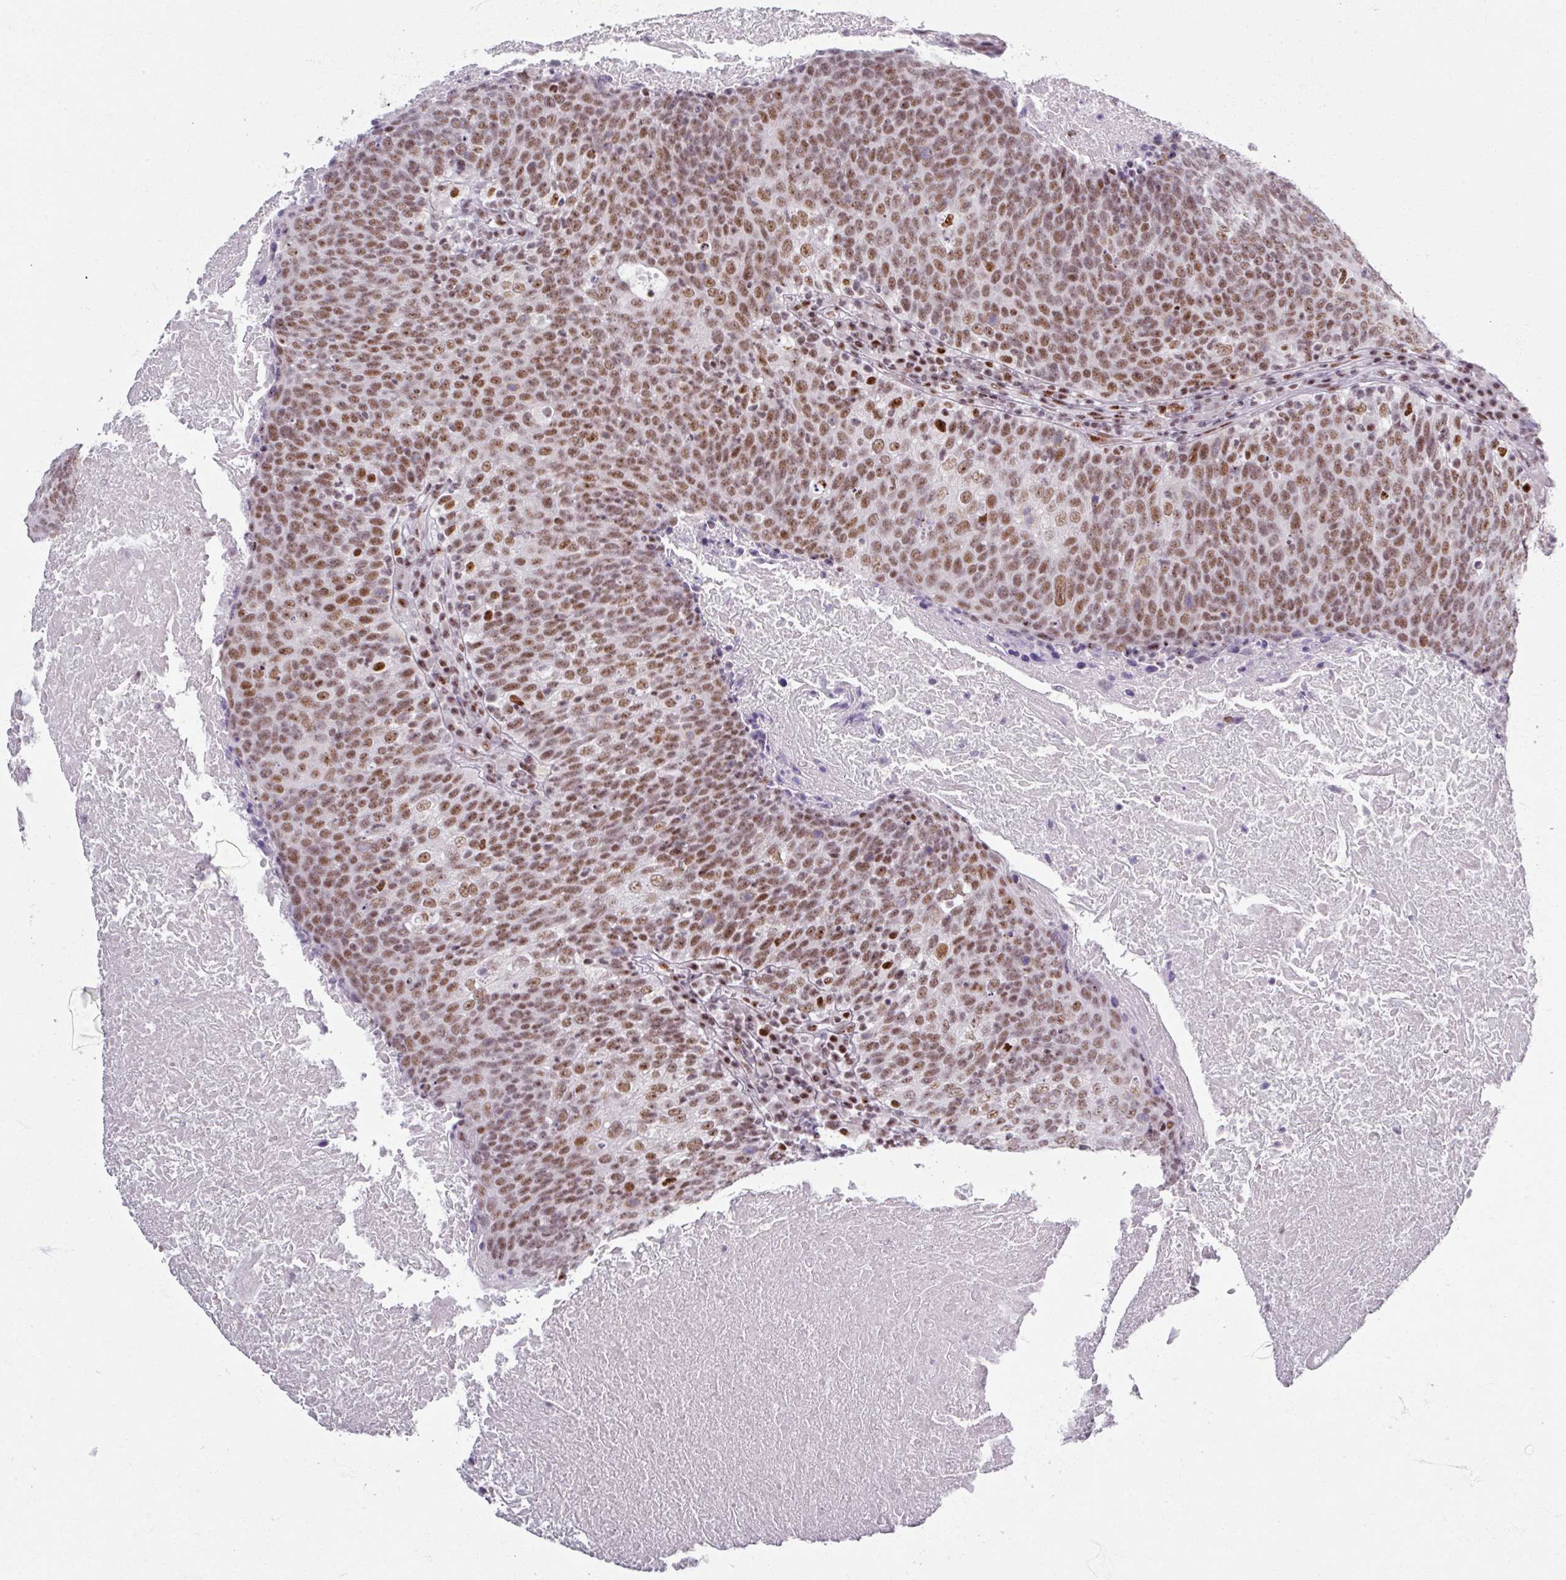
{"staining": {"intensity": "moderate", "quantity": ">75%", "location": "nuclear"}, "tissue": "head and neck cancer", "cell_type": "Tumor cells", "image_type": "cancer", "snomed": [{"axis": "morphology", "description": "Squamous cell carcinoma, NOS"}, {"axis": "morphology", "description": "Squamous cell carcinoma, metastatic, NOS"}, {"axis": "topography", "description": "Lymph node"}, {"axis": "topography", "description": "Head-Neck"}], "caption": "Immunohistochemistry micrograph of human head and neck cancer stained for a protein (brown), which shows medium levels of moderate nuclear expression in about >75% of tumor cells.", "gene": "ADAR", "patient": {"sex": "male", "age": 62}}